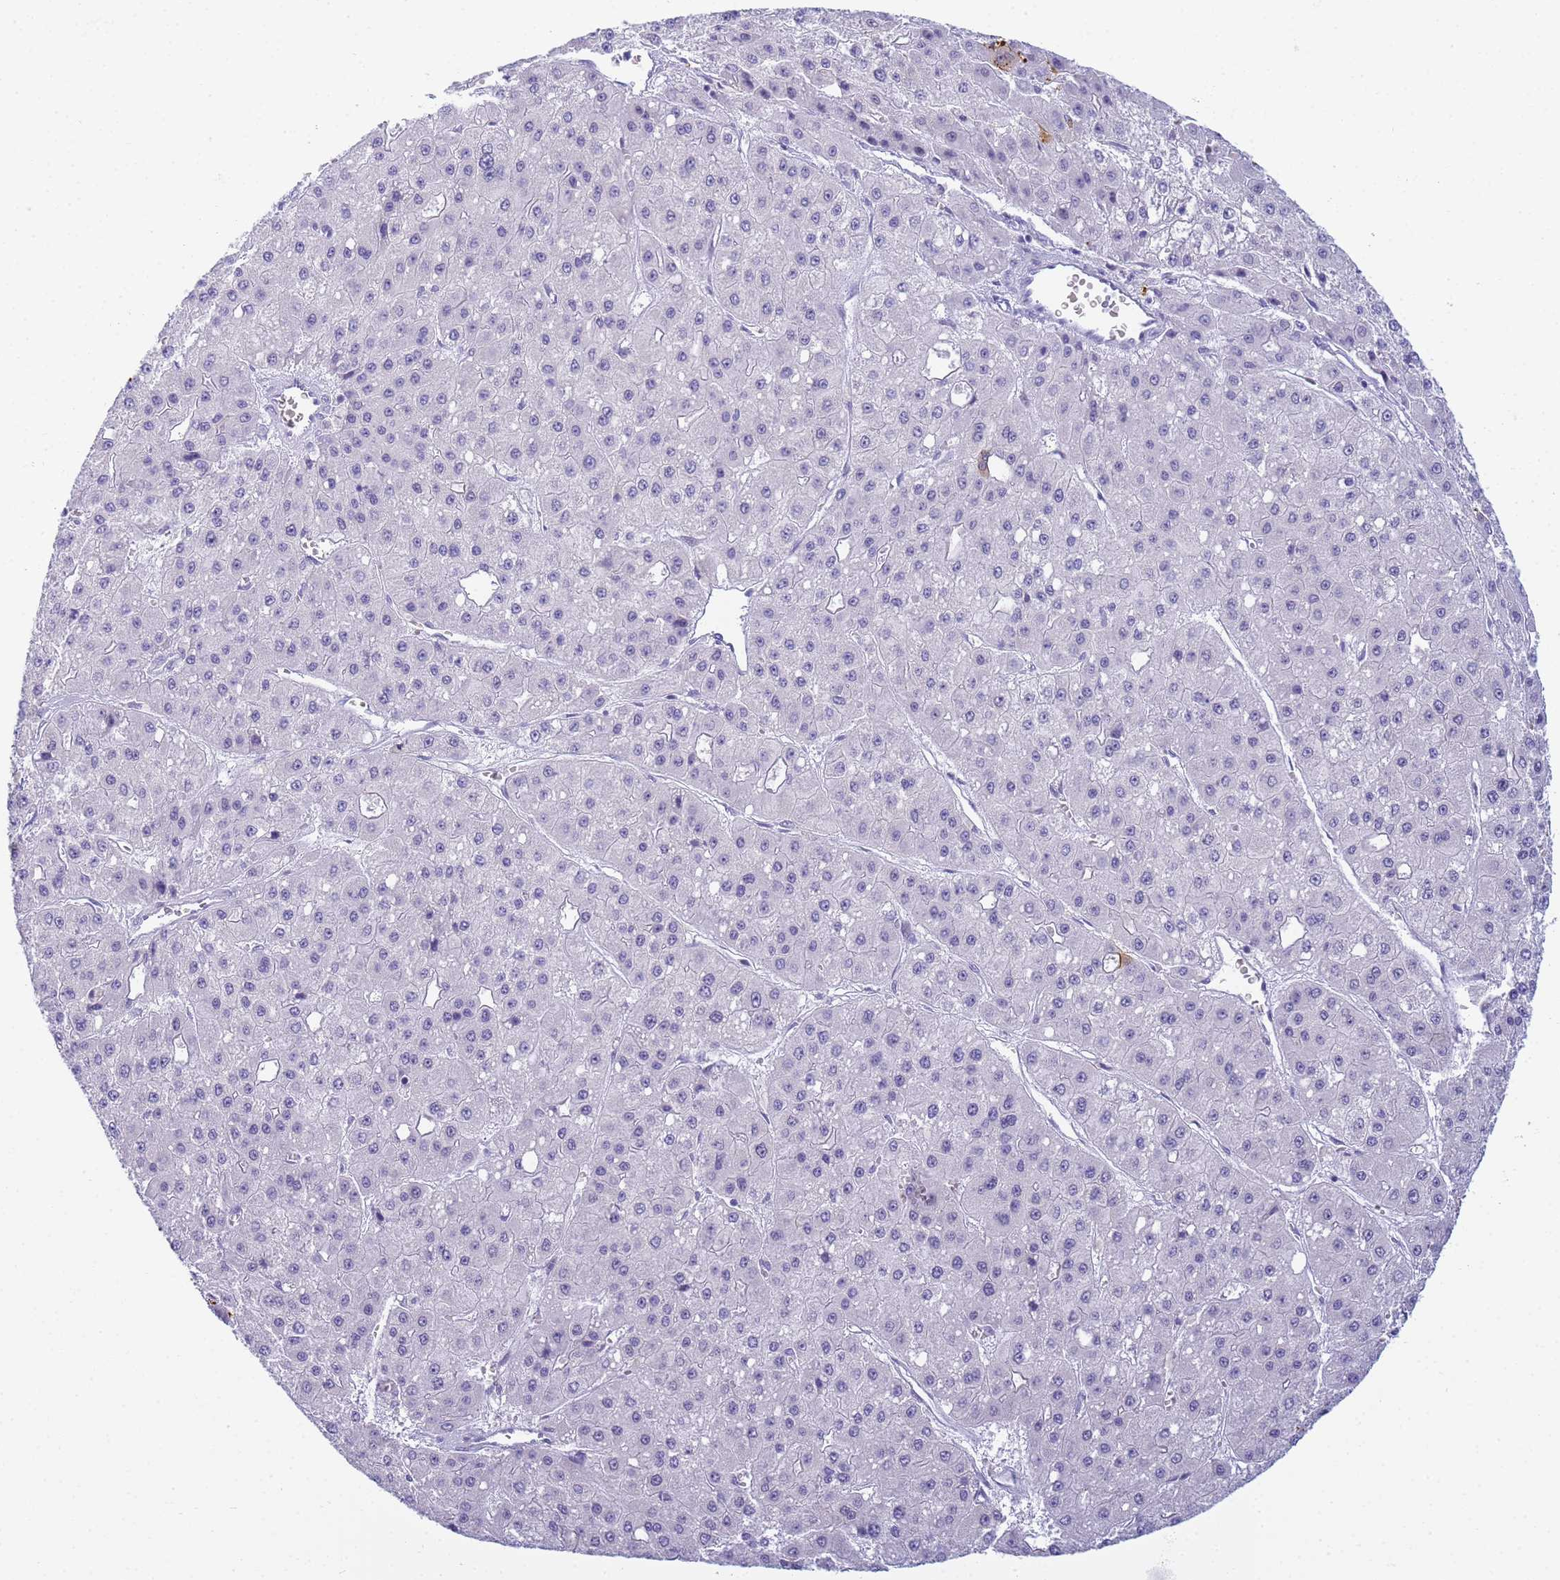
{"staining": {"intensity": "negative", "quantity": "none", "location": "none"}, "tissue": "liver cancer", "cell_type": "Tumor cells", "image_type": "cancer", "snomed": [{"axis": "morphology", "description": "Carcinoma, Hepatocellular, NOS"}, {"axis": "topography", "description": "Liver"}], "caption": "DAB immunohistochemical staining of liver cancer (hepatocellular carcinoma) demonstrates no significant staining in tumor cells.", "gene": "SNX20", "patient": {"sex": "male", "age": 47}}